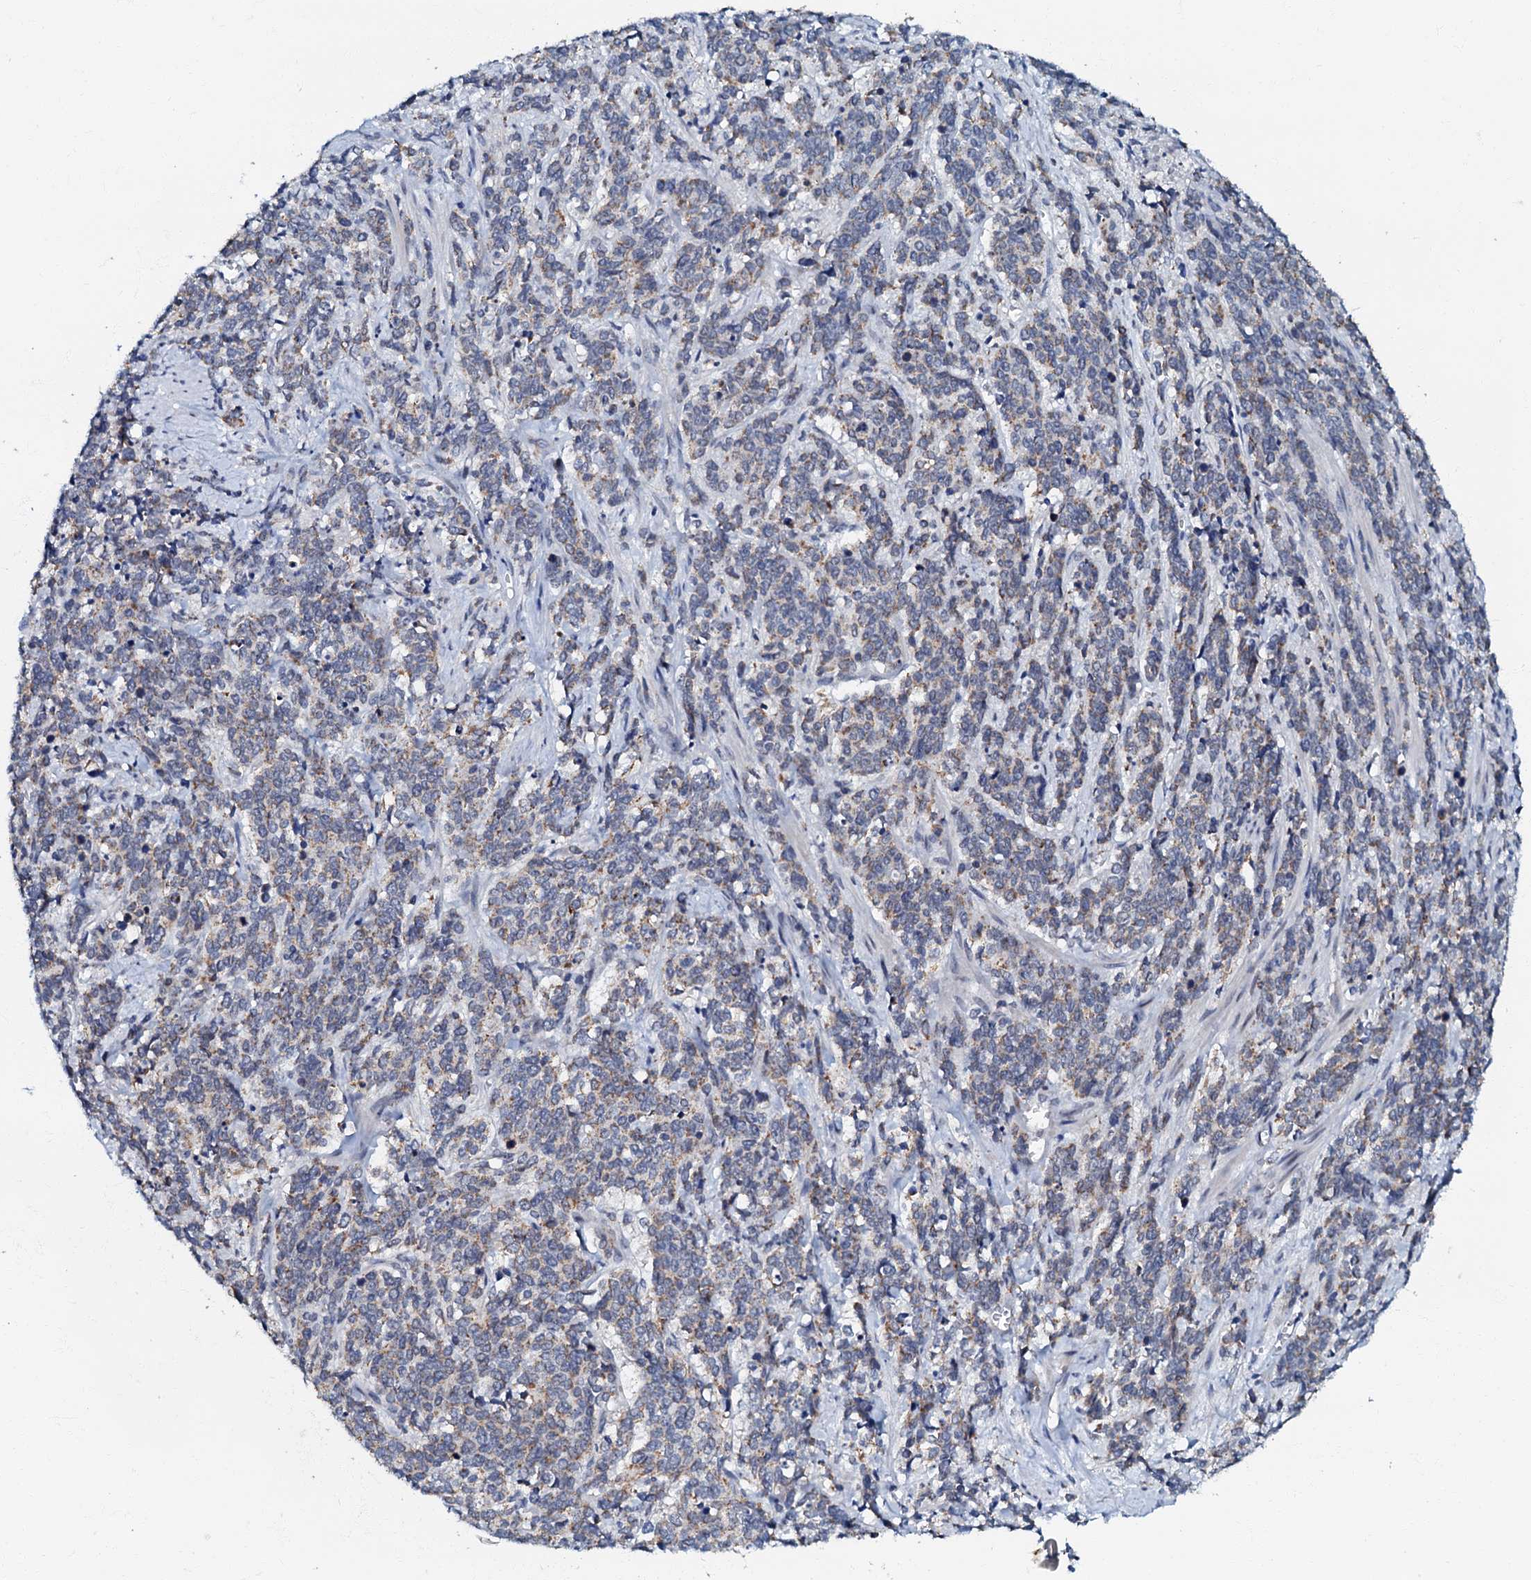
{"staining": {"intensity": "weak", "quantity": "25%-75%", "location": "cytoplasmic/membranous"}, "tissue": "cervical cancer", "cell_type": "Tumor cells", "image_type": "cancer", "snomed": [{"axis": "morphology", "description": "Squamous cell carcinoma, NOS"}, {"axis": "topography", "description": "Cervix"}], "caption": "IHC (DAB (3,3'-diaminobenzidine)) staining of squamous cell carcinoma (cervical) reveals weak cytoplasmic/membranous protein expression in about 25%-75% of tumor cells.", "gene": "MRPL51", "patient": {"sex": "female", "age": 60}}